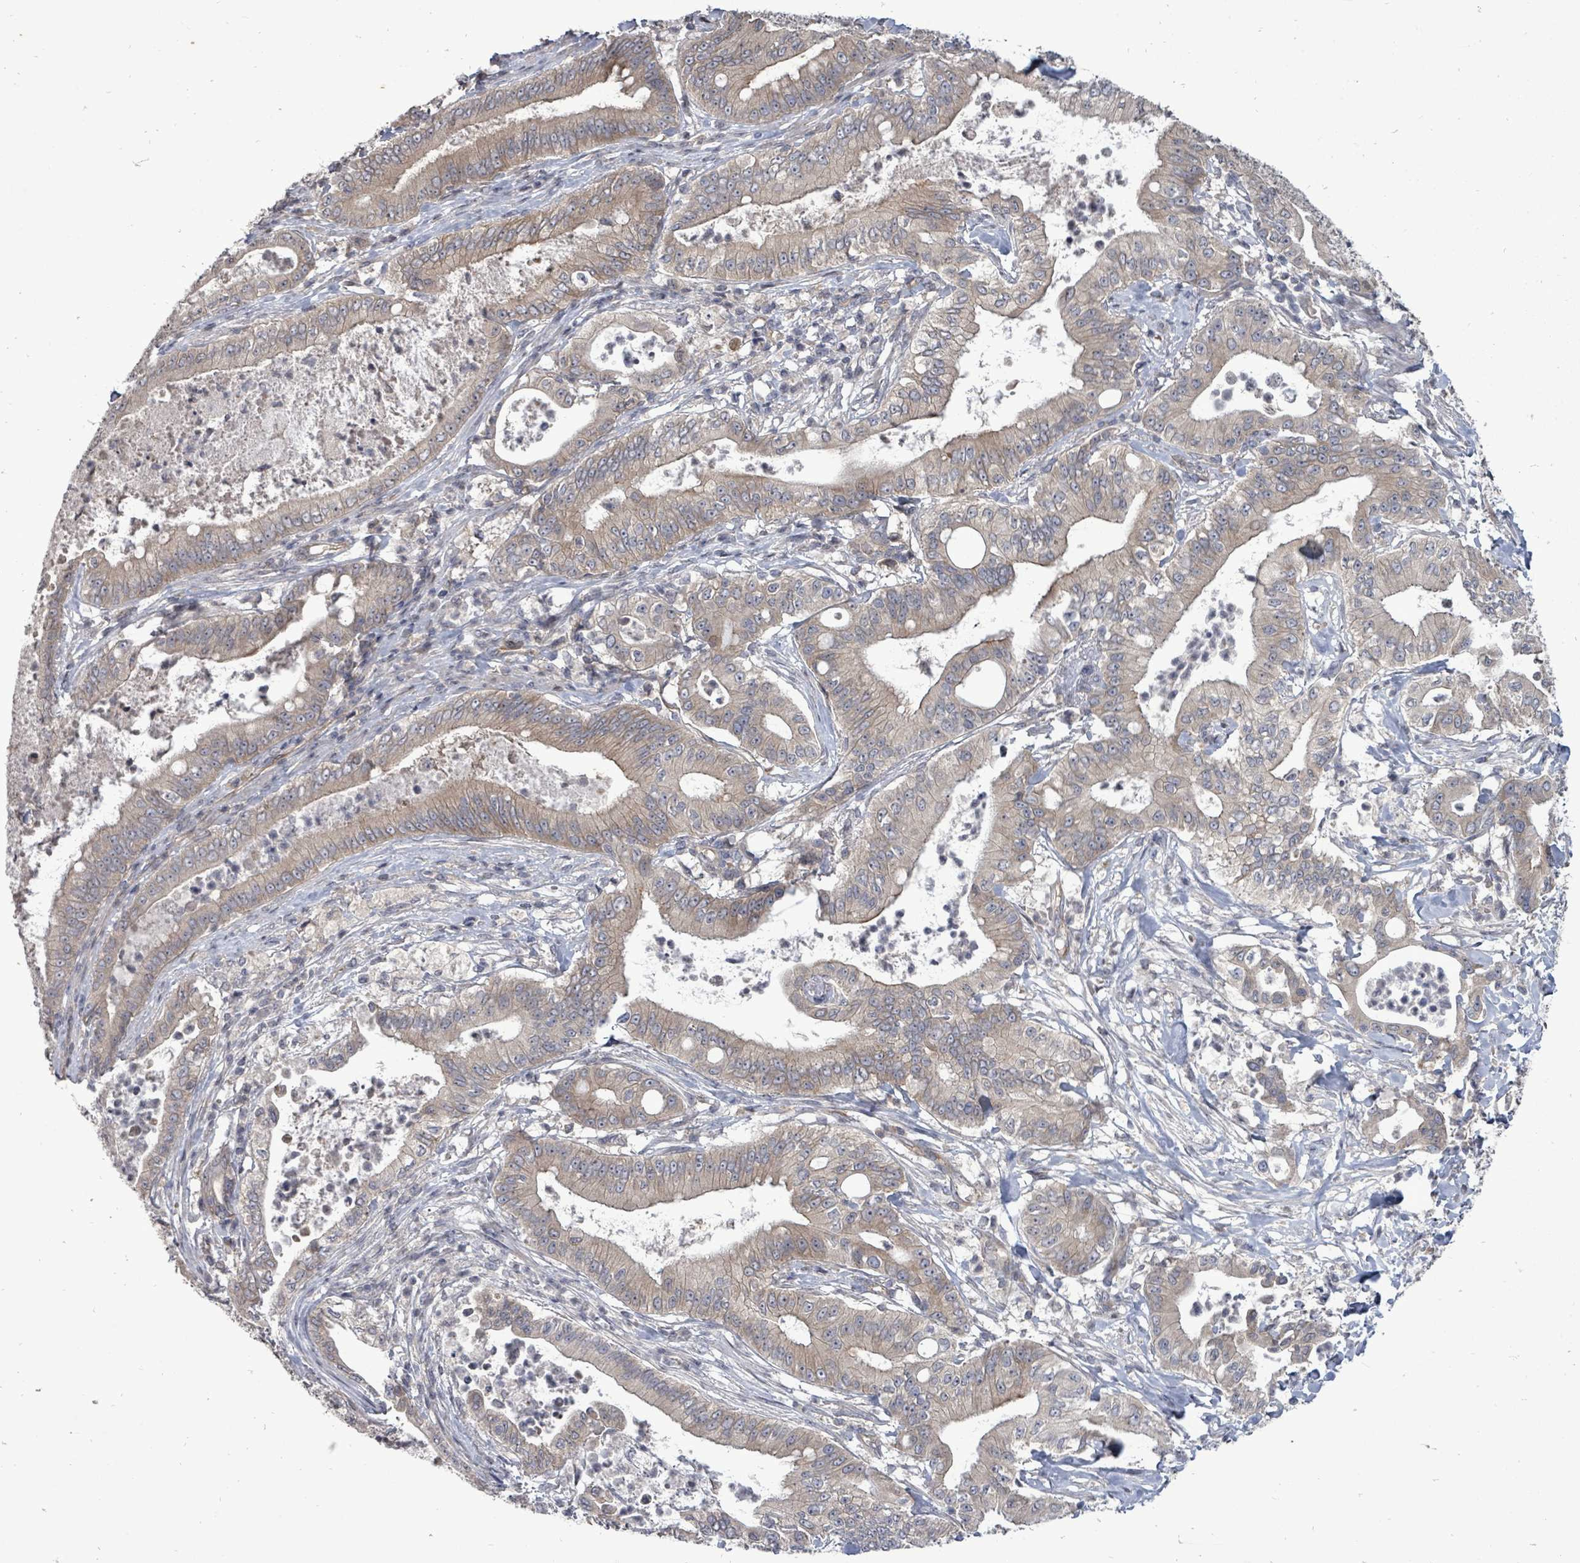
{"staining": {"intensity": "weak", "quantity": ">75%", "location": "cytoplasmic/membranous"}, "tissue": "pancreatic cancer", "cell_type": "Tumor cells", "image_type": "cancer", "snomed": [{"axis": "morphology", "description": "Adenocarcinoma, NOS"}, {"axis": "topography", "description": "Pancreas"}], "caption": "The histopathology image demonstrates immunohistochemical staining of pancreatic adenocarcinoma. There is weak cytoplasmic/membranous expression is appreciated in approximately >75% of tumor cells.", "gene": "RALGAPB", "patient": {"sex": "male", "age": 71}}